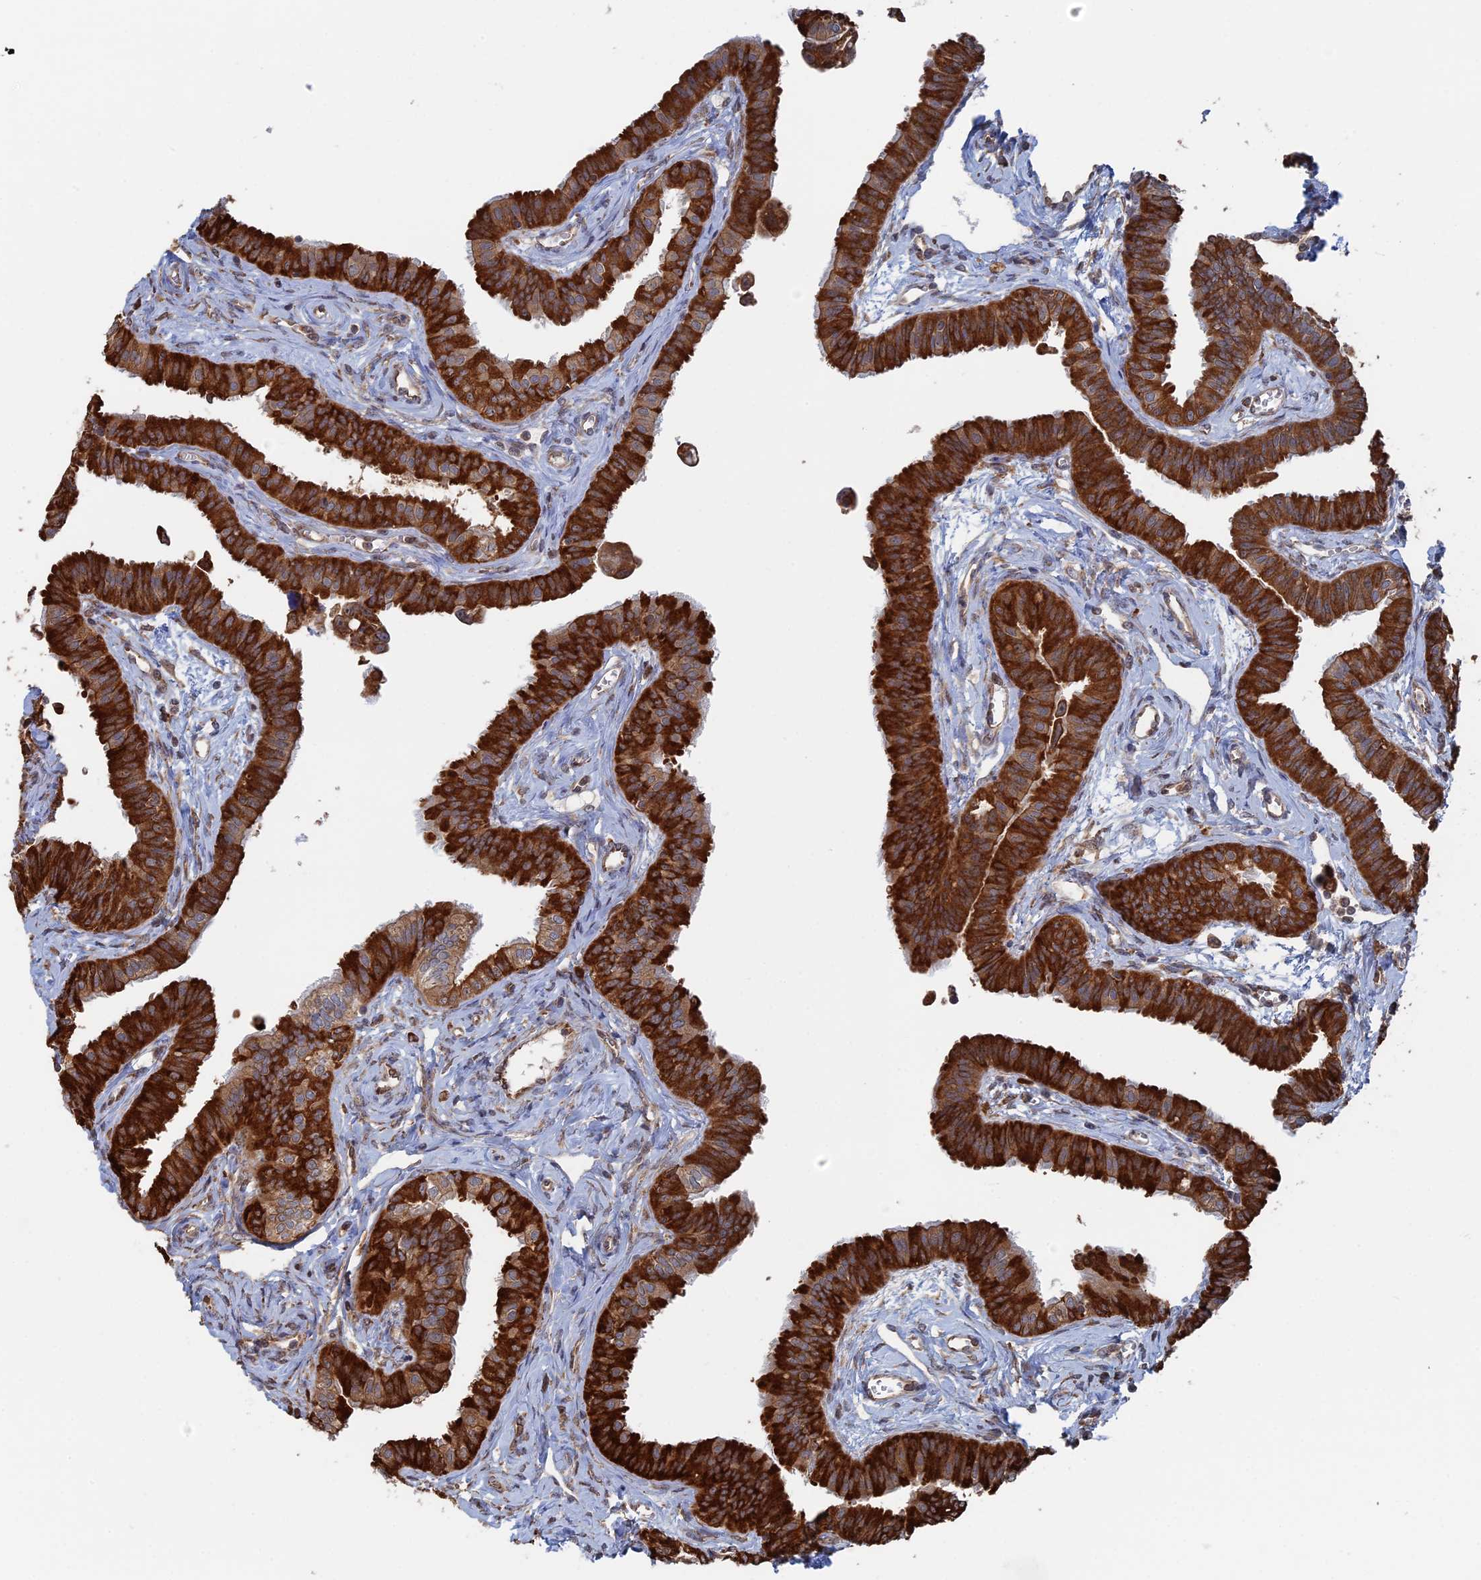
{"staining": {"intensity": "strong", "quantity": ">75%", "location": "cytoplasmic/membranous"}, "tissue": "fallopian tube", "cell_type": "Glandular cells", "image_type": "normal", "snomed": [{"axis": "morphology", "description": "Normal tissue, NOS"}, {"axis": "morphology", "description": "Carcinoma, NOS"}, {"axis": "topography", "description": "Fallopian tube"}, {"axis": "topography", "description": "Ovary"}], "caption": "This photomicrograph displays benign fallopian tube stained with IHC to label a protein in brown. The cytoplasmic/membranous of glandular cells show strong positivity for the protein. Nuclei are counter-stained blue.", "gene": "BPIFB6", "patient": {"sex": "female", "age": 59}}